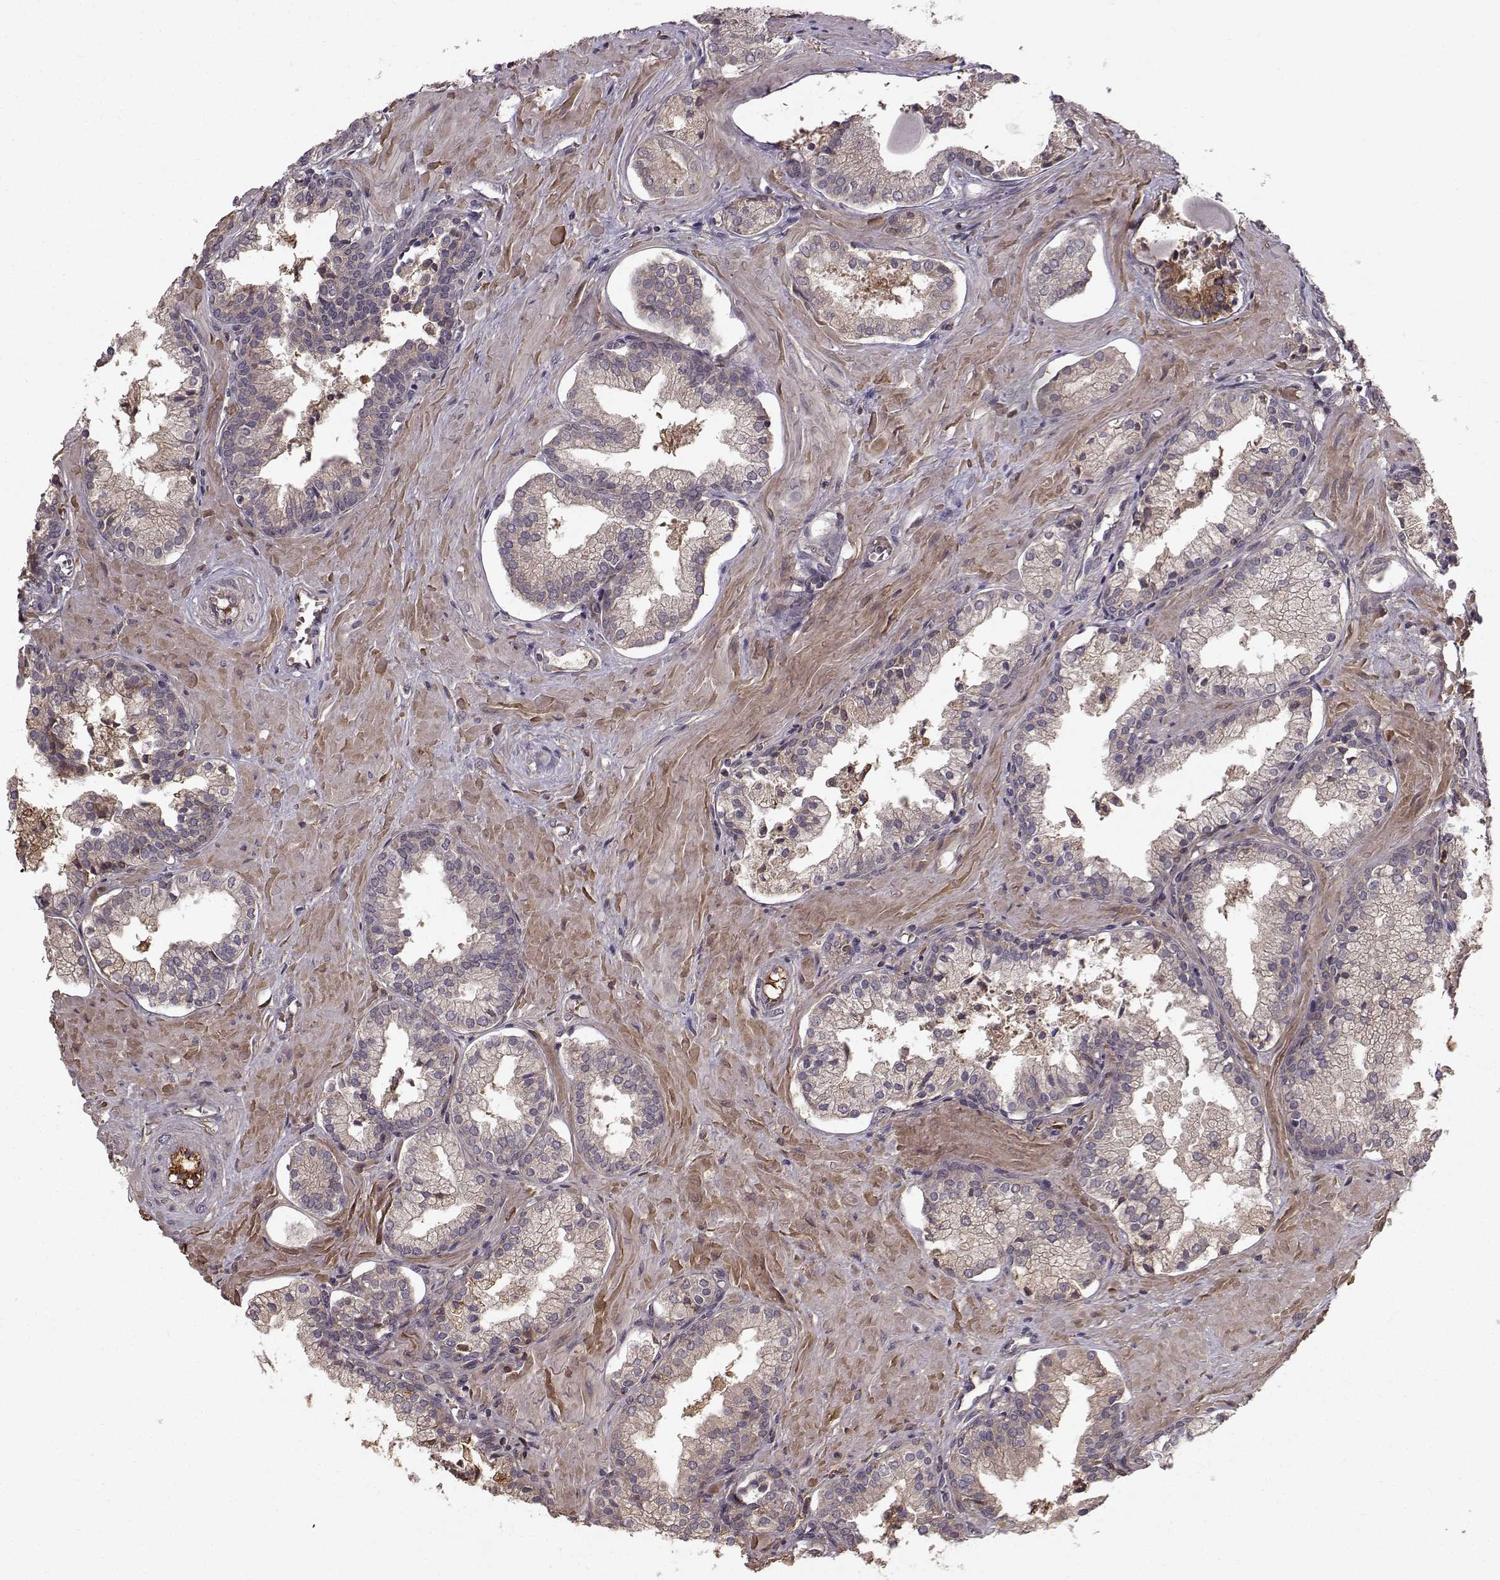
{"staining": {"intensity": "negative", "quantity": "none", "location": "none"}, "tissue": "prostate cancer", "cell_type": "Tumor cells", "image_type": "cancer", "snomed": [{"axis": "morphology", "description": "Adenocarcinoma, NOS"}, {"axis": "topography", "description": "Prostate and seminal vesicle, NOS"}, {"axis": "topography", "description": "Prostate"}], "caption": "The micrograph demonstrates no significant positivity in tumor cells of prostate cancer (adenocarcinoma).", "gene": "WNT6", "patient": {"sex": "male", "age": 44}}